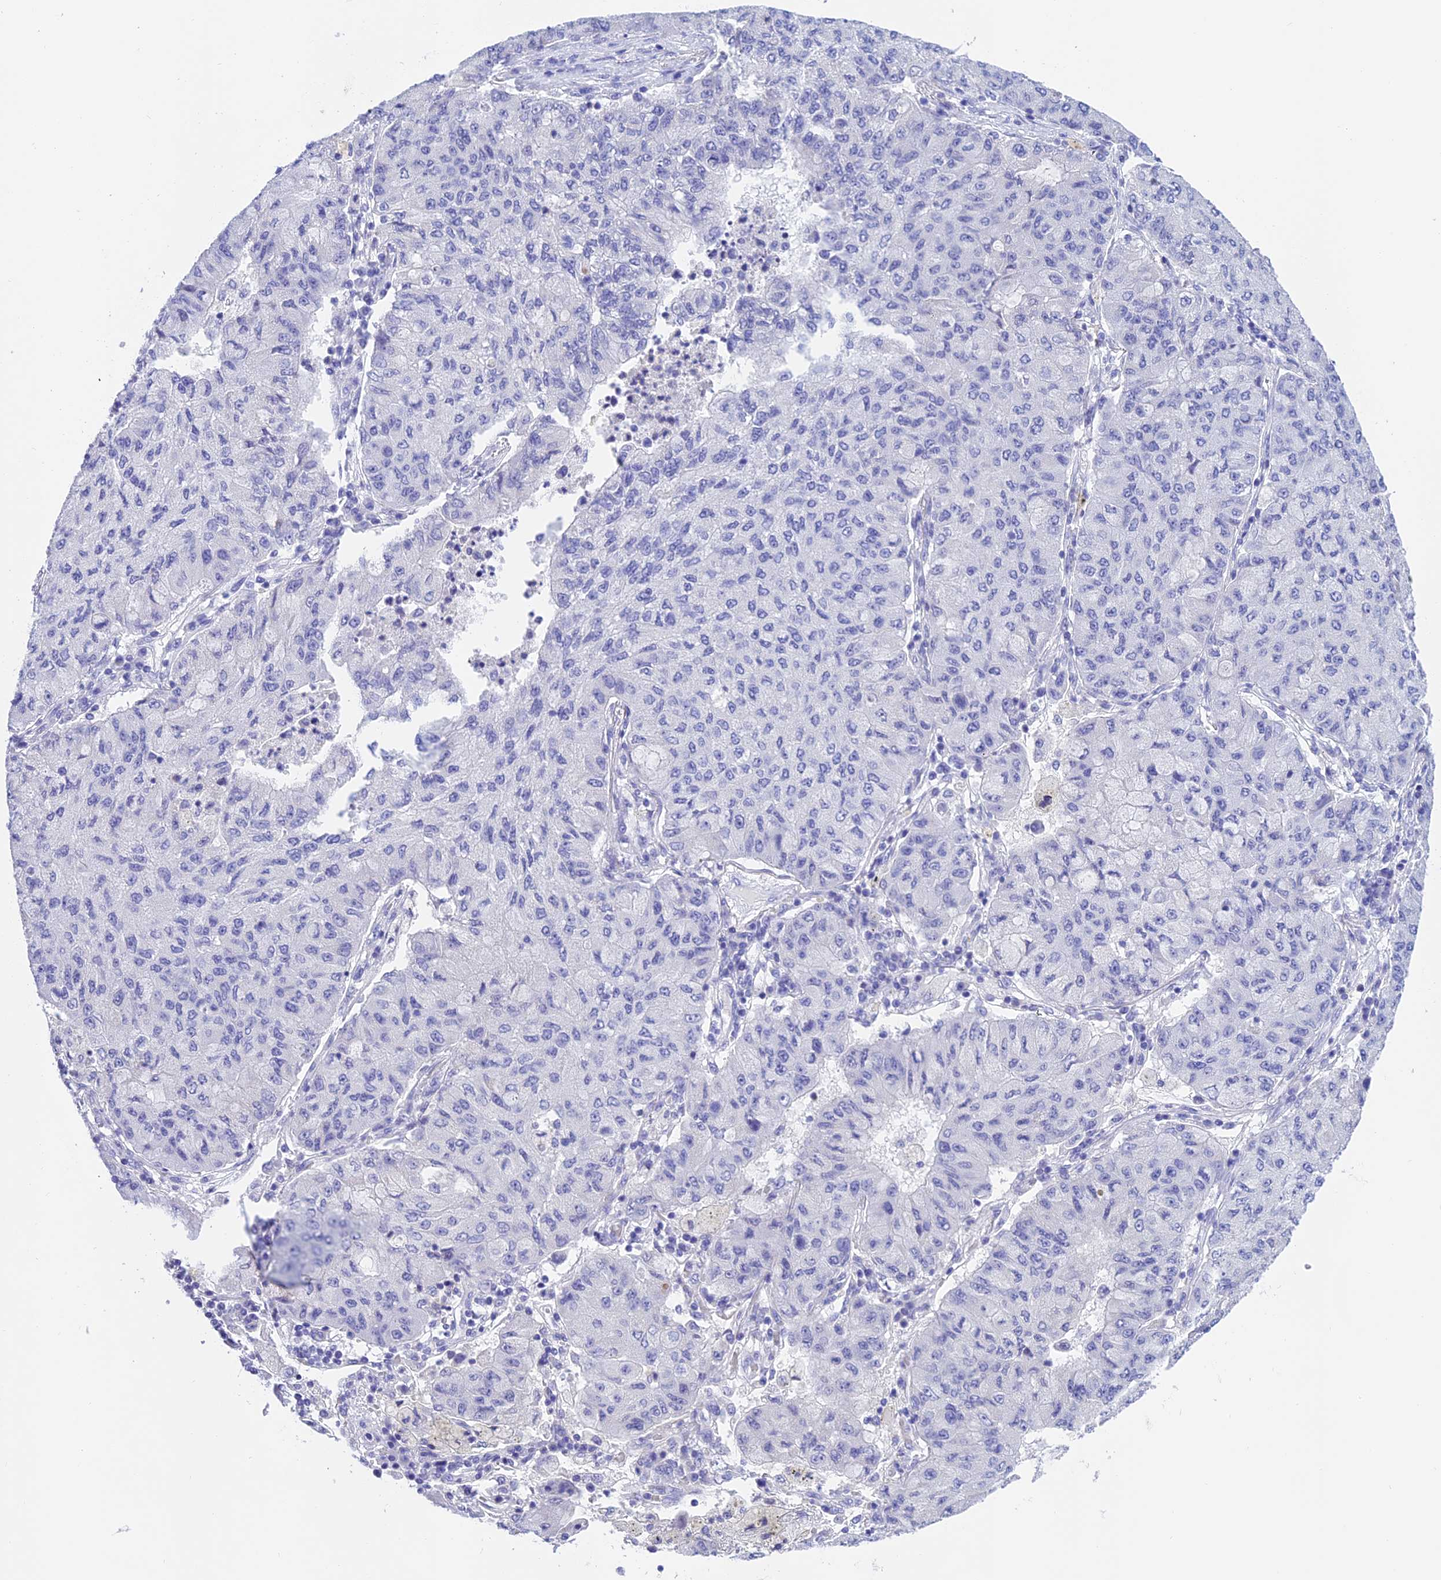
{"staining": {"intensity": "negative", "quantity": "none", "location": "none"}, "tissue": "lung cancer", "cell_type": "Tumor cells", "image_type": "cancer", "snomed": [{"axis": "morphology", "description": "Squamous cell carcinoma, NOS"}, {"axis": "topography", "description": "Lung"}], "caption": "A high-resolution micrograph shows immunohistochemistry staining of lung cancer (squamous cell carcinoma), which shows no significant expression in tumor cells. (Immunohistochemistry (ihc), brightfield microscopy, high magnification).", "gene": "C17orf67", "patient": {"sex": "male", "age": 74}}